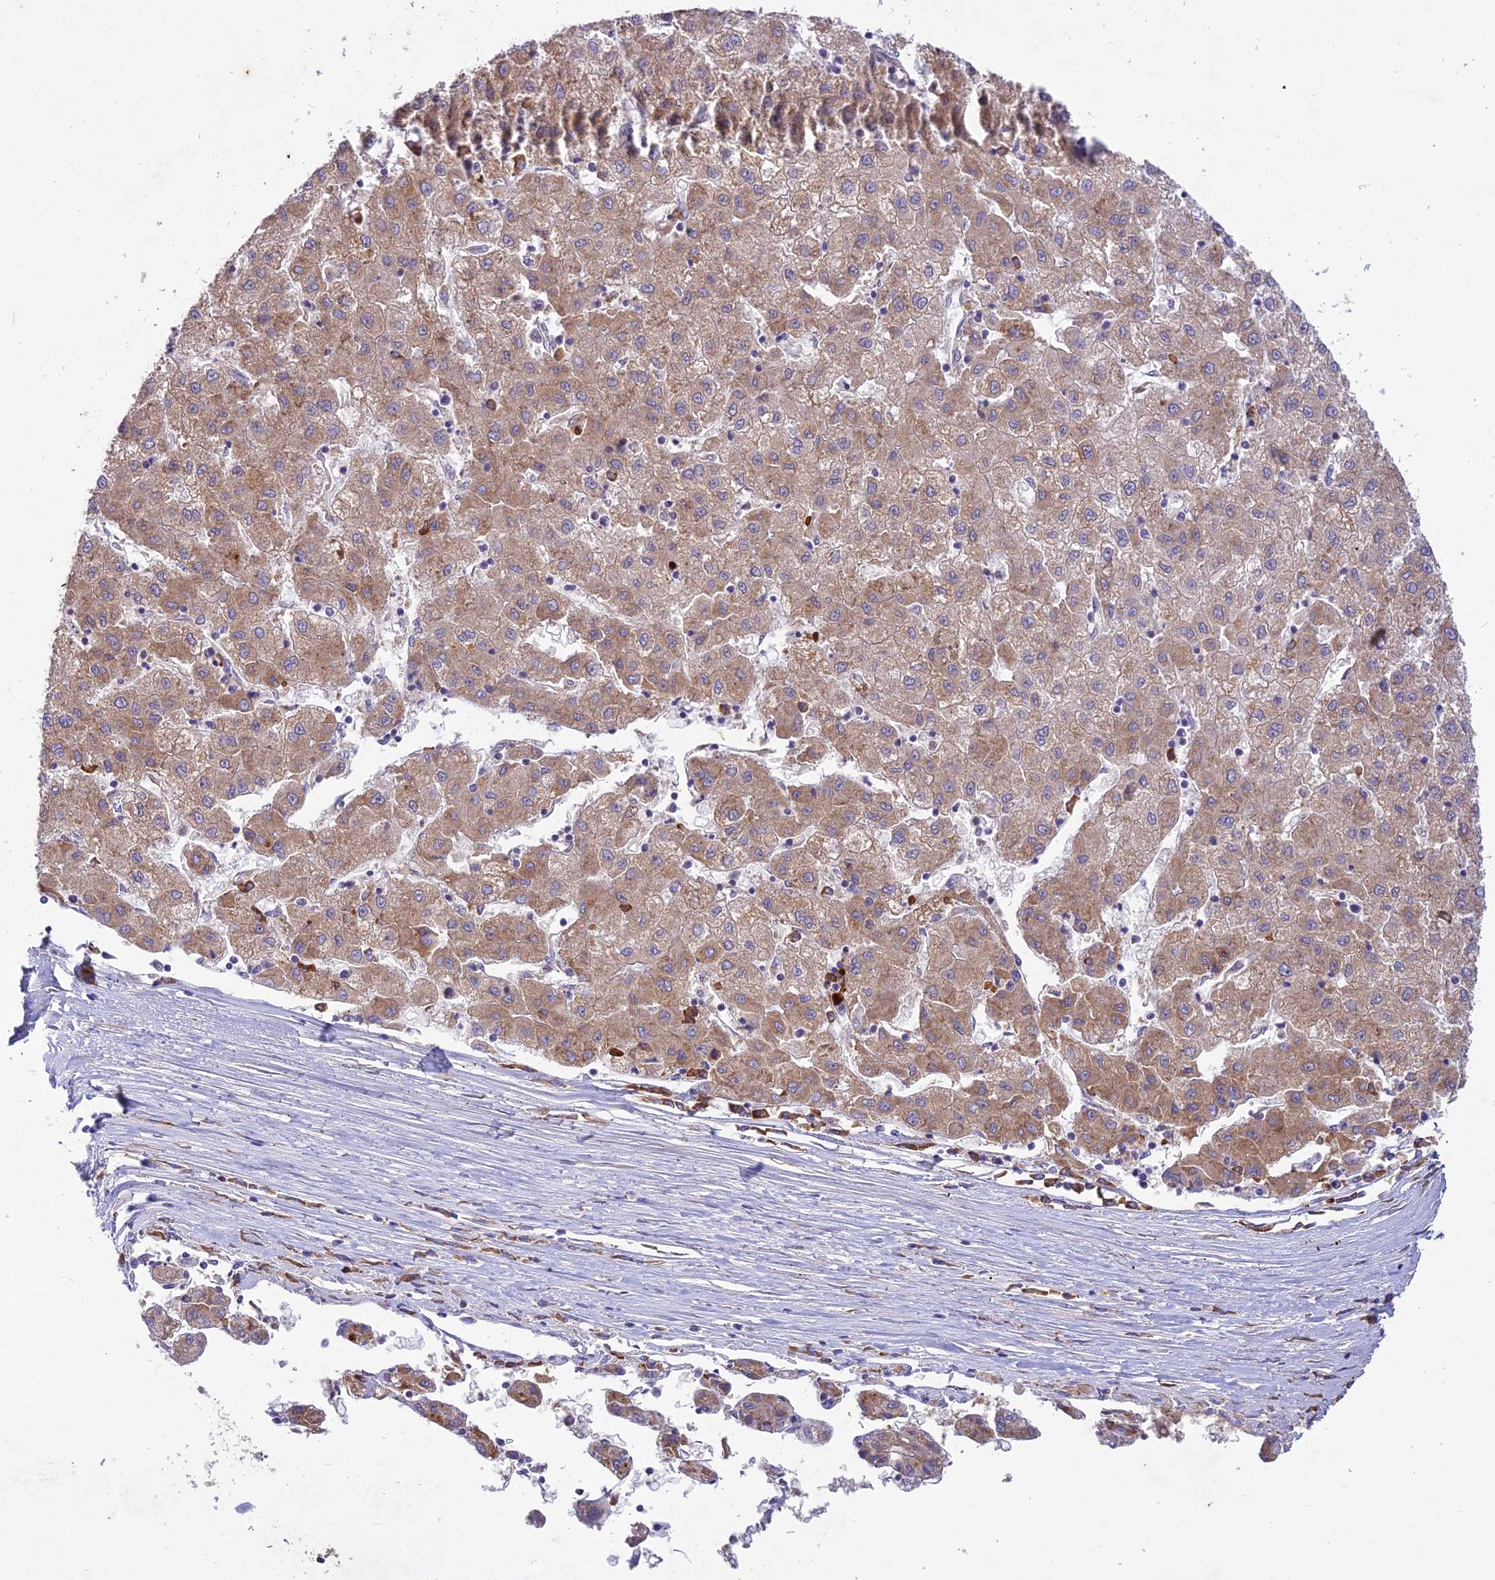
{"staining": {"intensity": "moderate", "quantity": ">75%", "location": "cytoplasmic/membranous"}, "tissue": "liver cancer", "cell_type": "Tumor cells", "image_type": "cancer", "snomed": [{"axis": "morphology", "description": "Carcinoma, Hepatocellular, NOS"}, {"axis": "topography", "description": "Liver"}], "caption": "Brown immunohistochemical staining in liver cancer (hepatocellular carcinoma) displays moderate cytoplasmic/membranous staining in approximately >75% of tumor cells. (Stains: DAB in brown, nuclei in blue, Microscopy: brightfield microscopy at high magnification).", "gene": "NXNL2", "patient": {"sex": "male", "age": 72}}